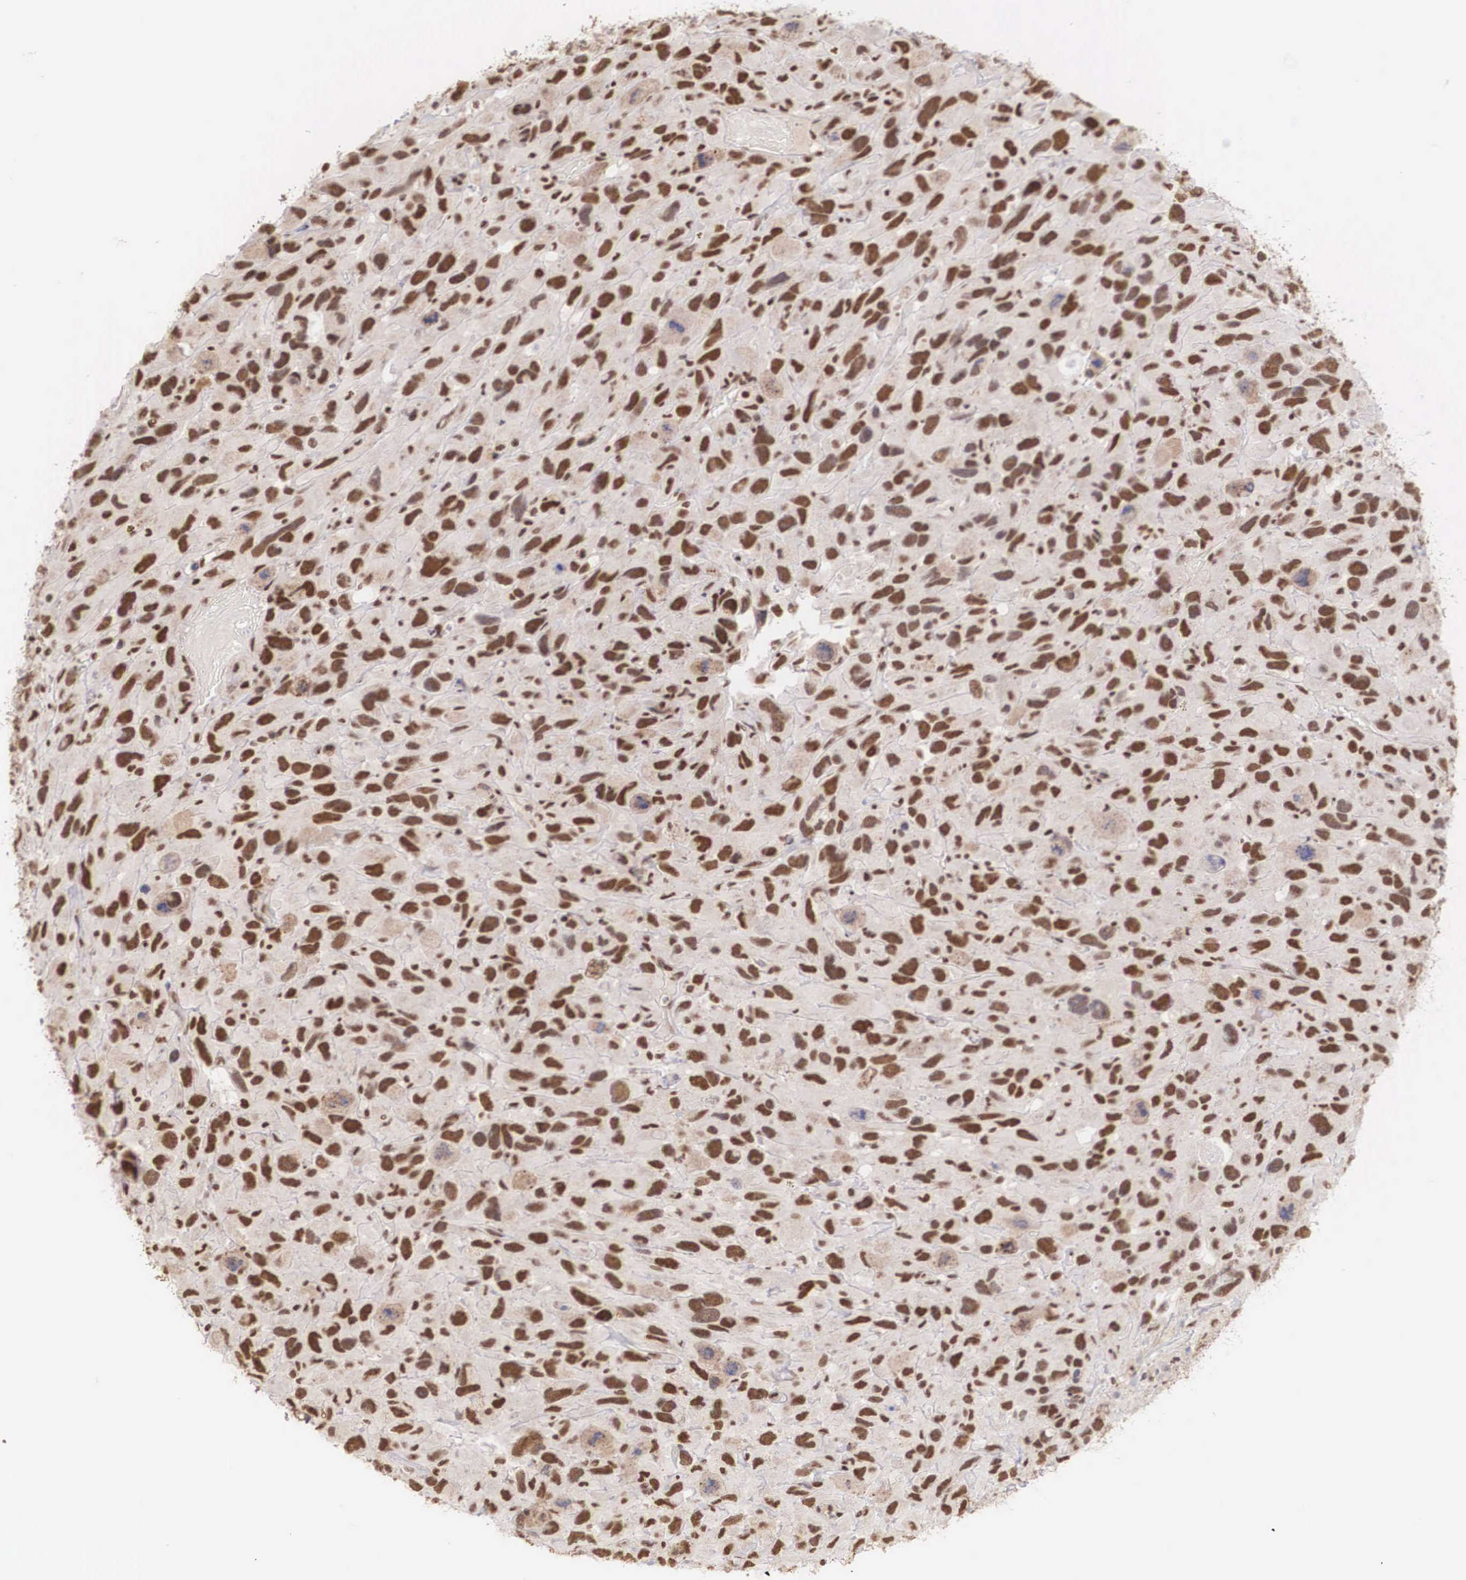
{"staining": {"intensity": "strong", "quantity": ">75%", "location": "nuclear"}, "tissue": "renal cancer", "cell_type": "Tumor cells", "image_type": "cancer", "snomed": [{"axis": "morphology", "description": "Adenocarcinoma, NOS"}, {"axis": "topography", "description": "Kidney"}], "caption": "Renal adenocarcinoma stained for a protein (brown) displays strong nuclear positive positivity in about >75% of tumor cells.", "gene": "HTATSF1", "patient": {"sex": "male", "age": 79}}